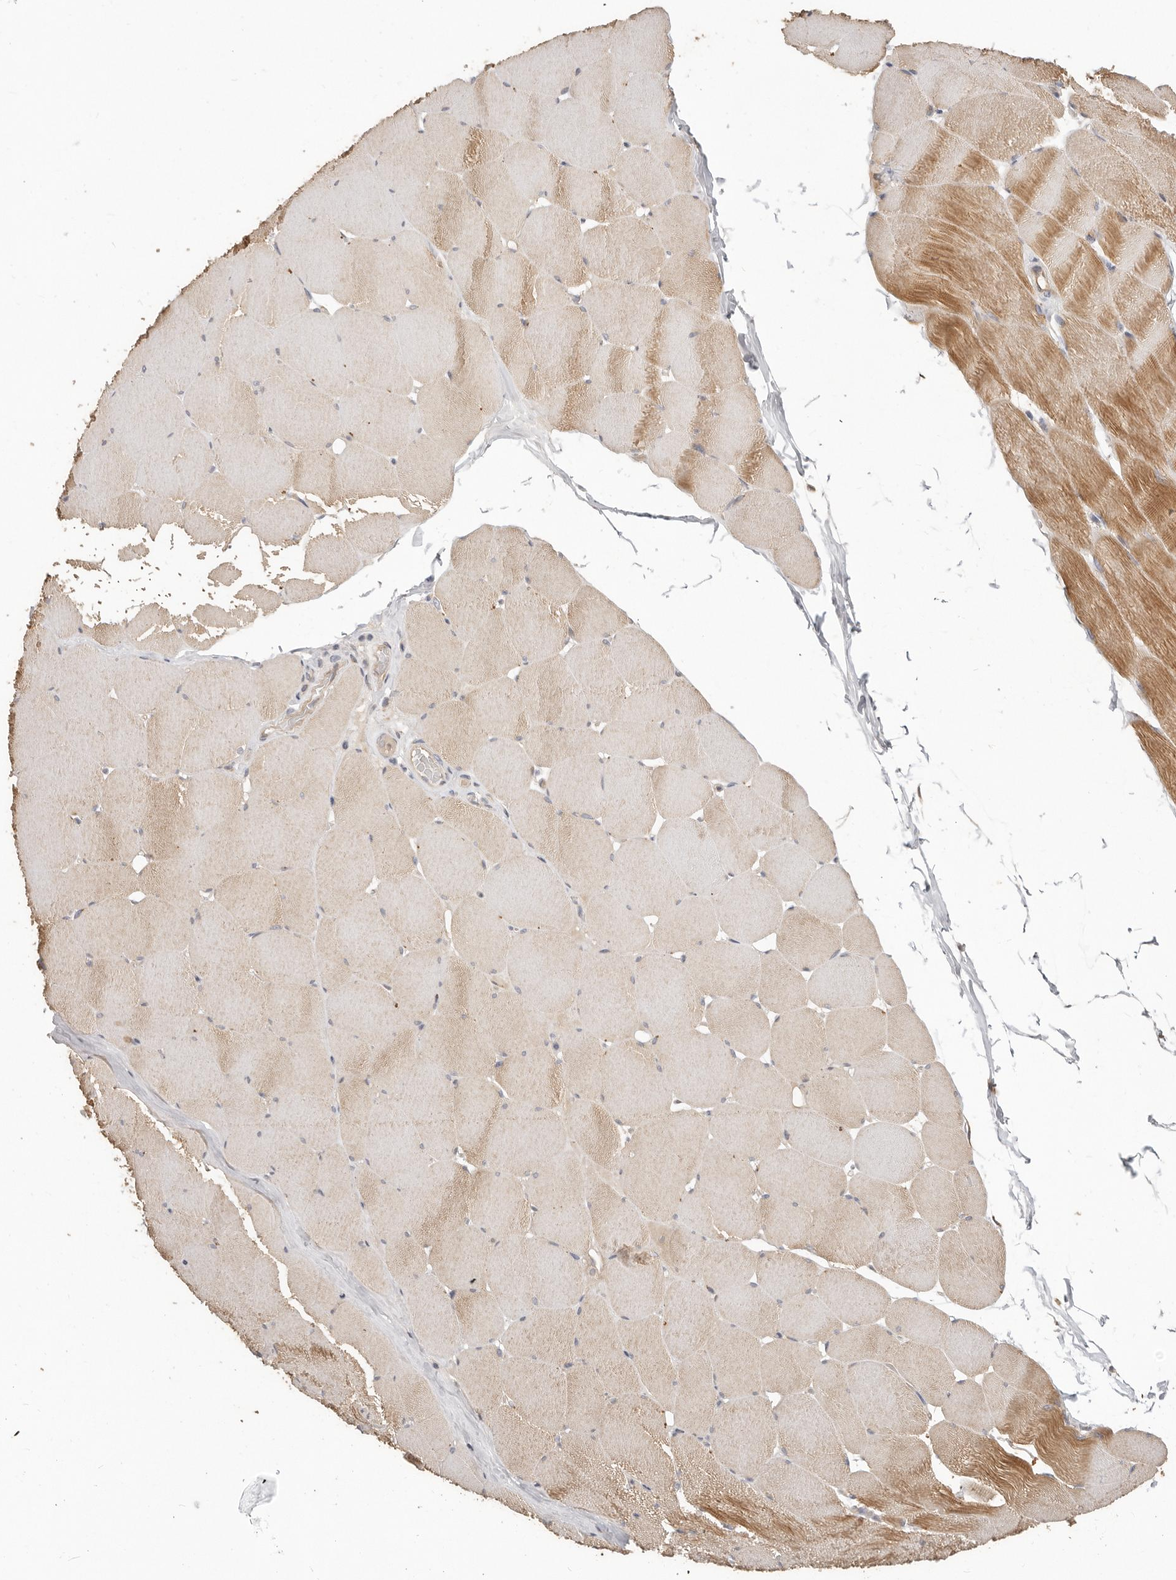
{"staining": {"intensity": "moderate", "quantity": "25%-75%", "location": "cytoplasmic/membranous"}, "tissue": "skeletal muscle", "cell_type": "Myocytes", "image_type": "normal", "snomed": [{"axis": "morphology", "description": "Normal tissue, NOS"}, {"axis": "topography", "description": "Skeletal muscle"}], "caption": "IHC micrograph of normal skeletal muscle: skeletal muscle stained using IHC shows medium levels of moderate protein expression localized specifically in the cytoplasmic/membranous of myocytes, appearing as a cytoplasmic/membranous brown color.", "gene": "MTFR2", "patient": {"sex": "male", "age": 62}}